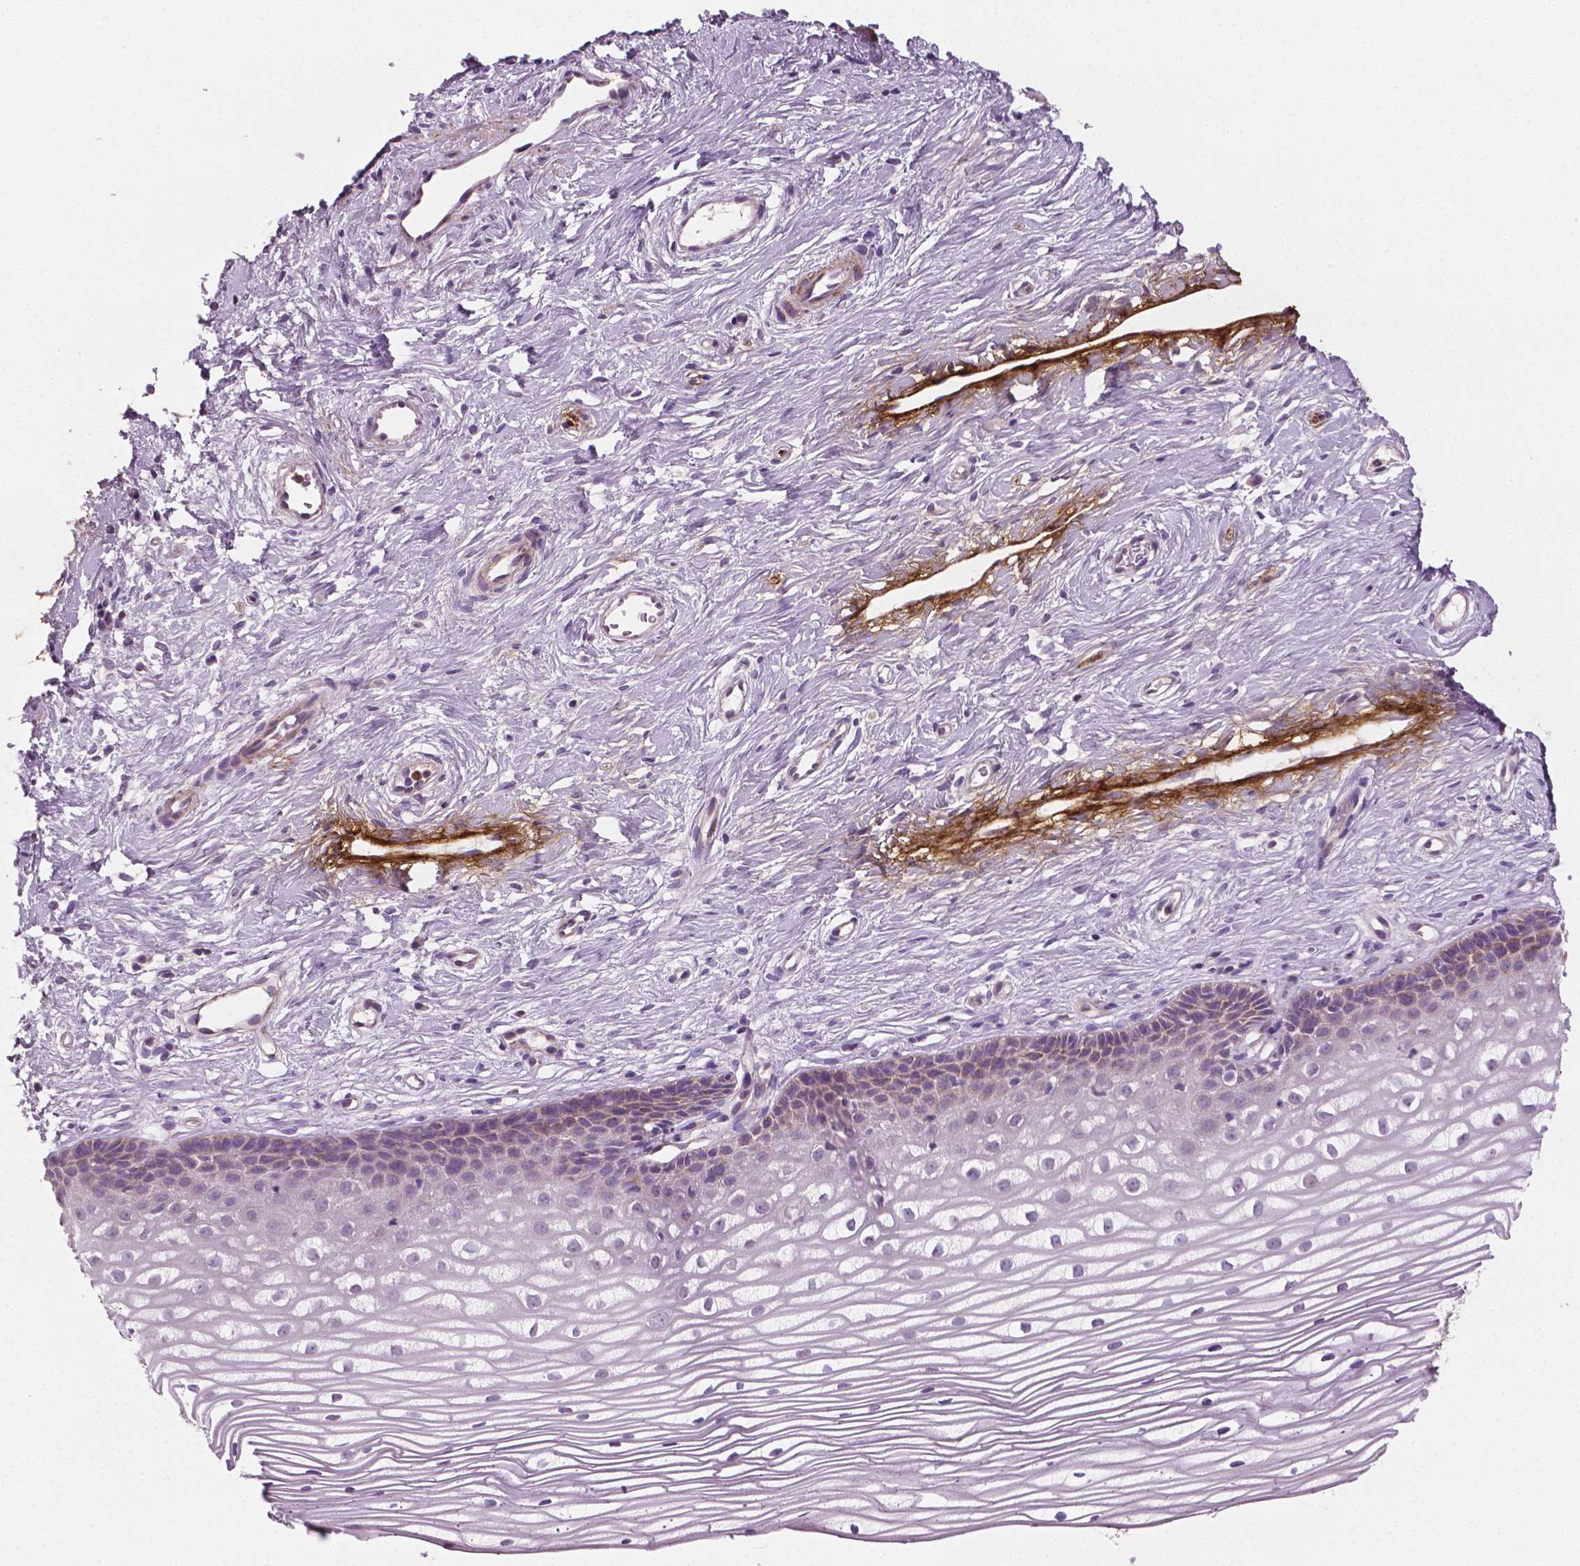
{"staining": {"intensity": "negative", "quantity": "none", "location": "none"}, "tissue": "cervix", "cell_type": "Glandular cells", "image_type": "normal", "snomed": [{"axis": "morphology", "description": "Normal tissue, NOS"}, {"axis": "topography", "description": "Cervix"}], "caption": "Human cervix stained for a protein using immunohistochemistry exhibits no expression in glandular cells.", "gene": "PTX3", "patient": {"sex": "female", "age": 40}}